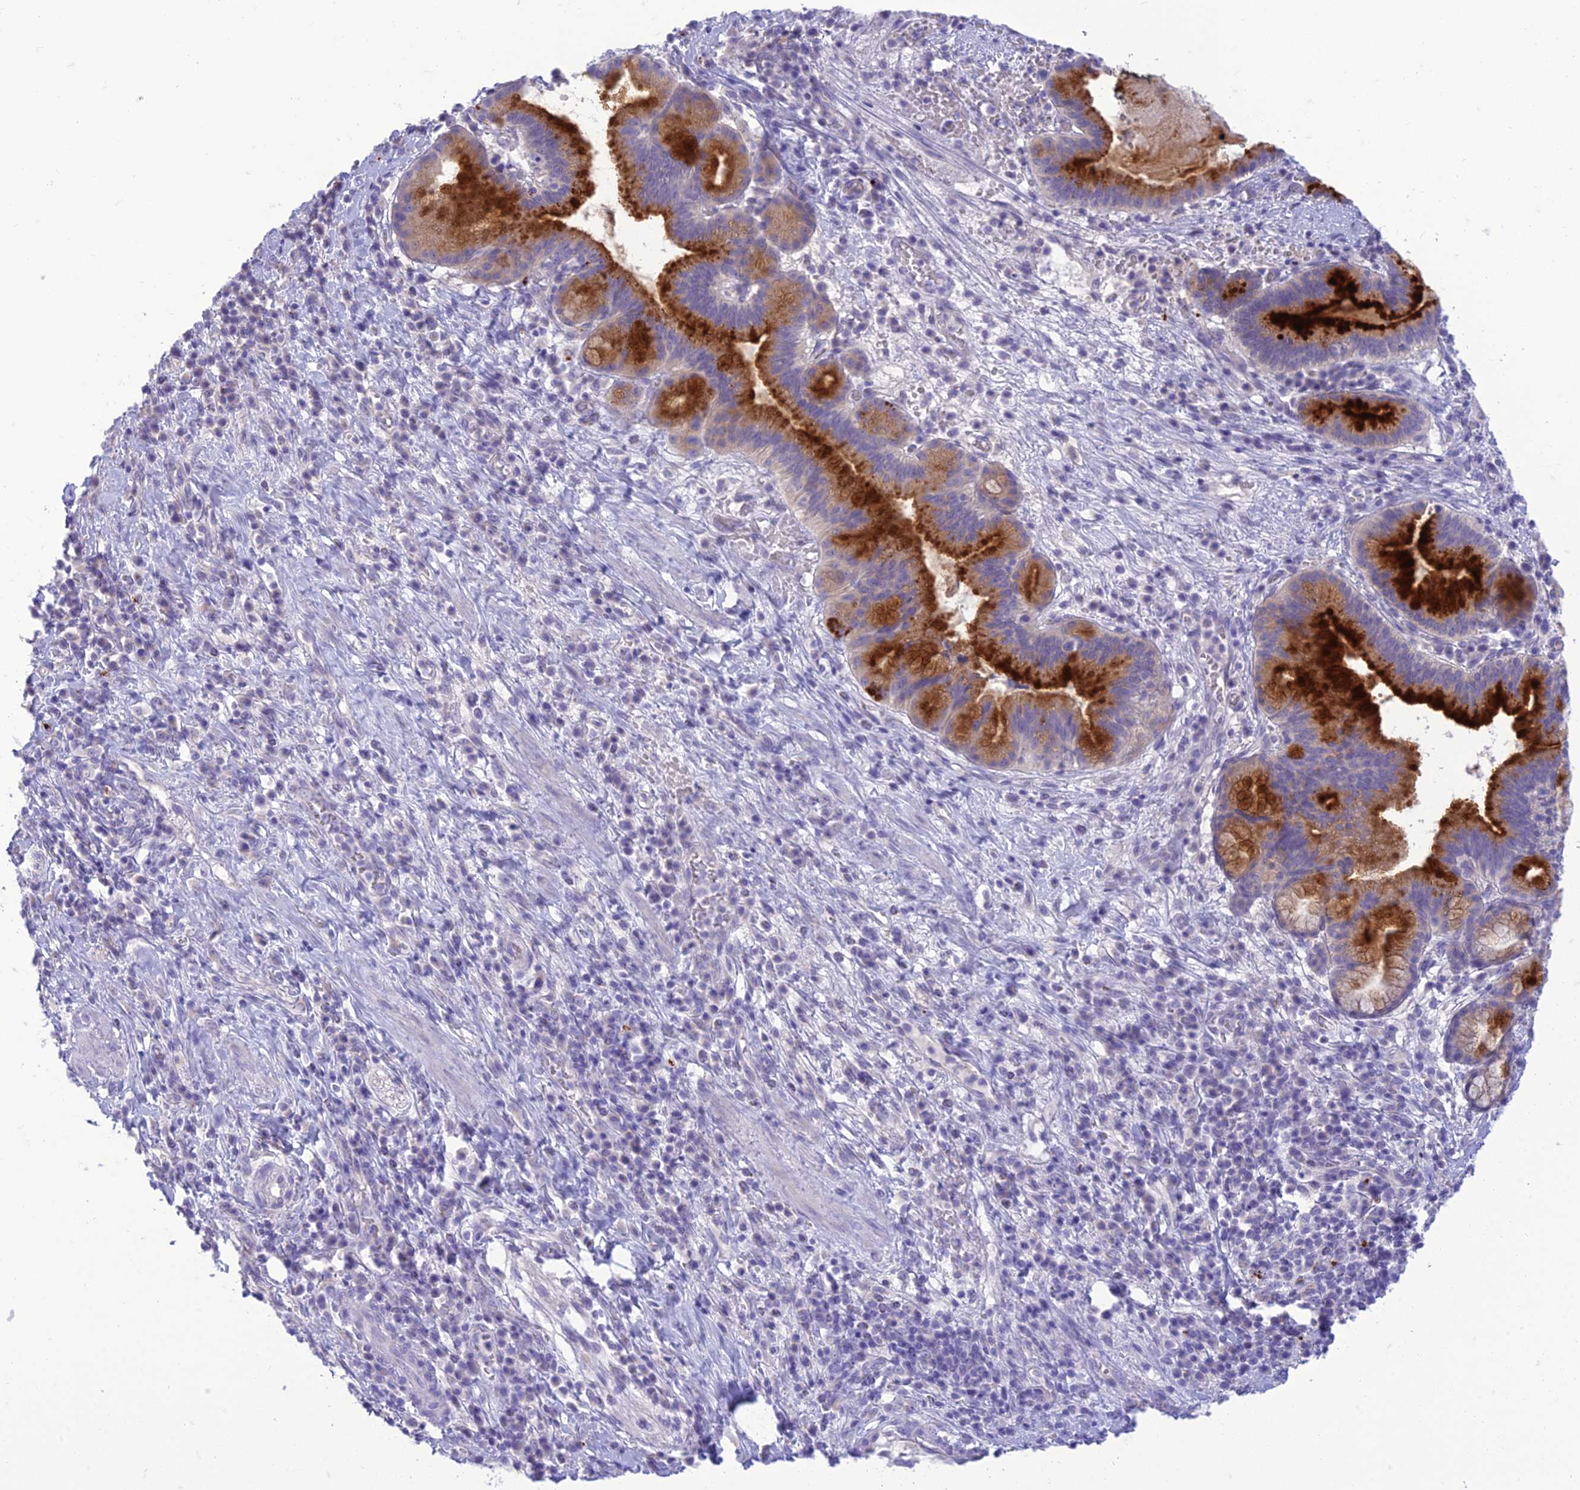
{"staining": {"intensity": "strong", "quantity": "25%-75%", "location": "cytoplasmic/membranous"}, "tissue": "pancreatic cancer", "cell_type": "Tumor cells", "image_type": "cancer", "snomed": [{"axis": "morphology", "description": "Adenocarcinoma, NOS"}, {"axis": "topography", "description": "Pancreas"}], "caption": "Protein staining exhibits strong cytoplasmic/membranous positivity in about 25%-75% of tumor cells in pancreatic adenocarcinoma.", "gene": "DHDH", "patient": {"sex": "male", "age": 72}}